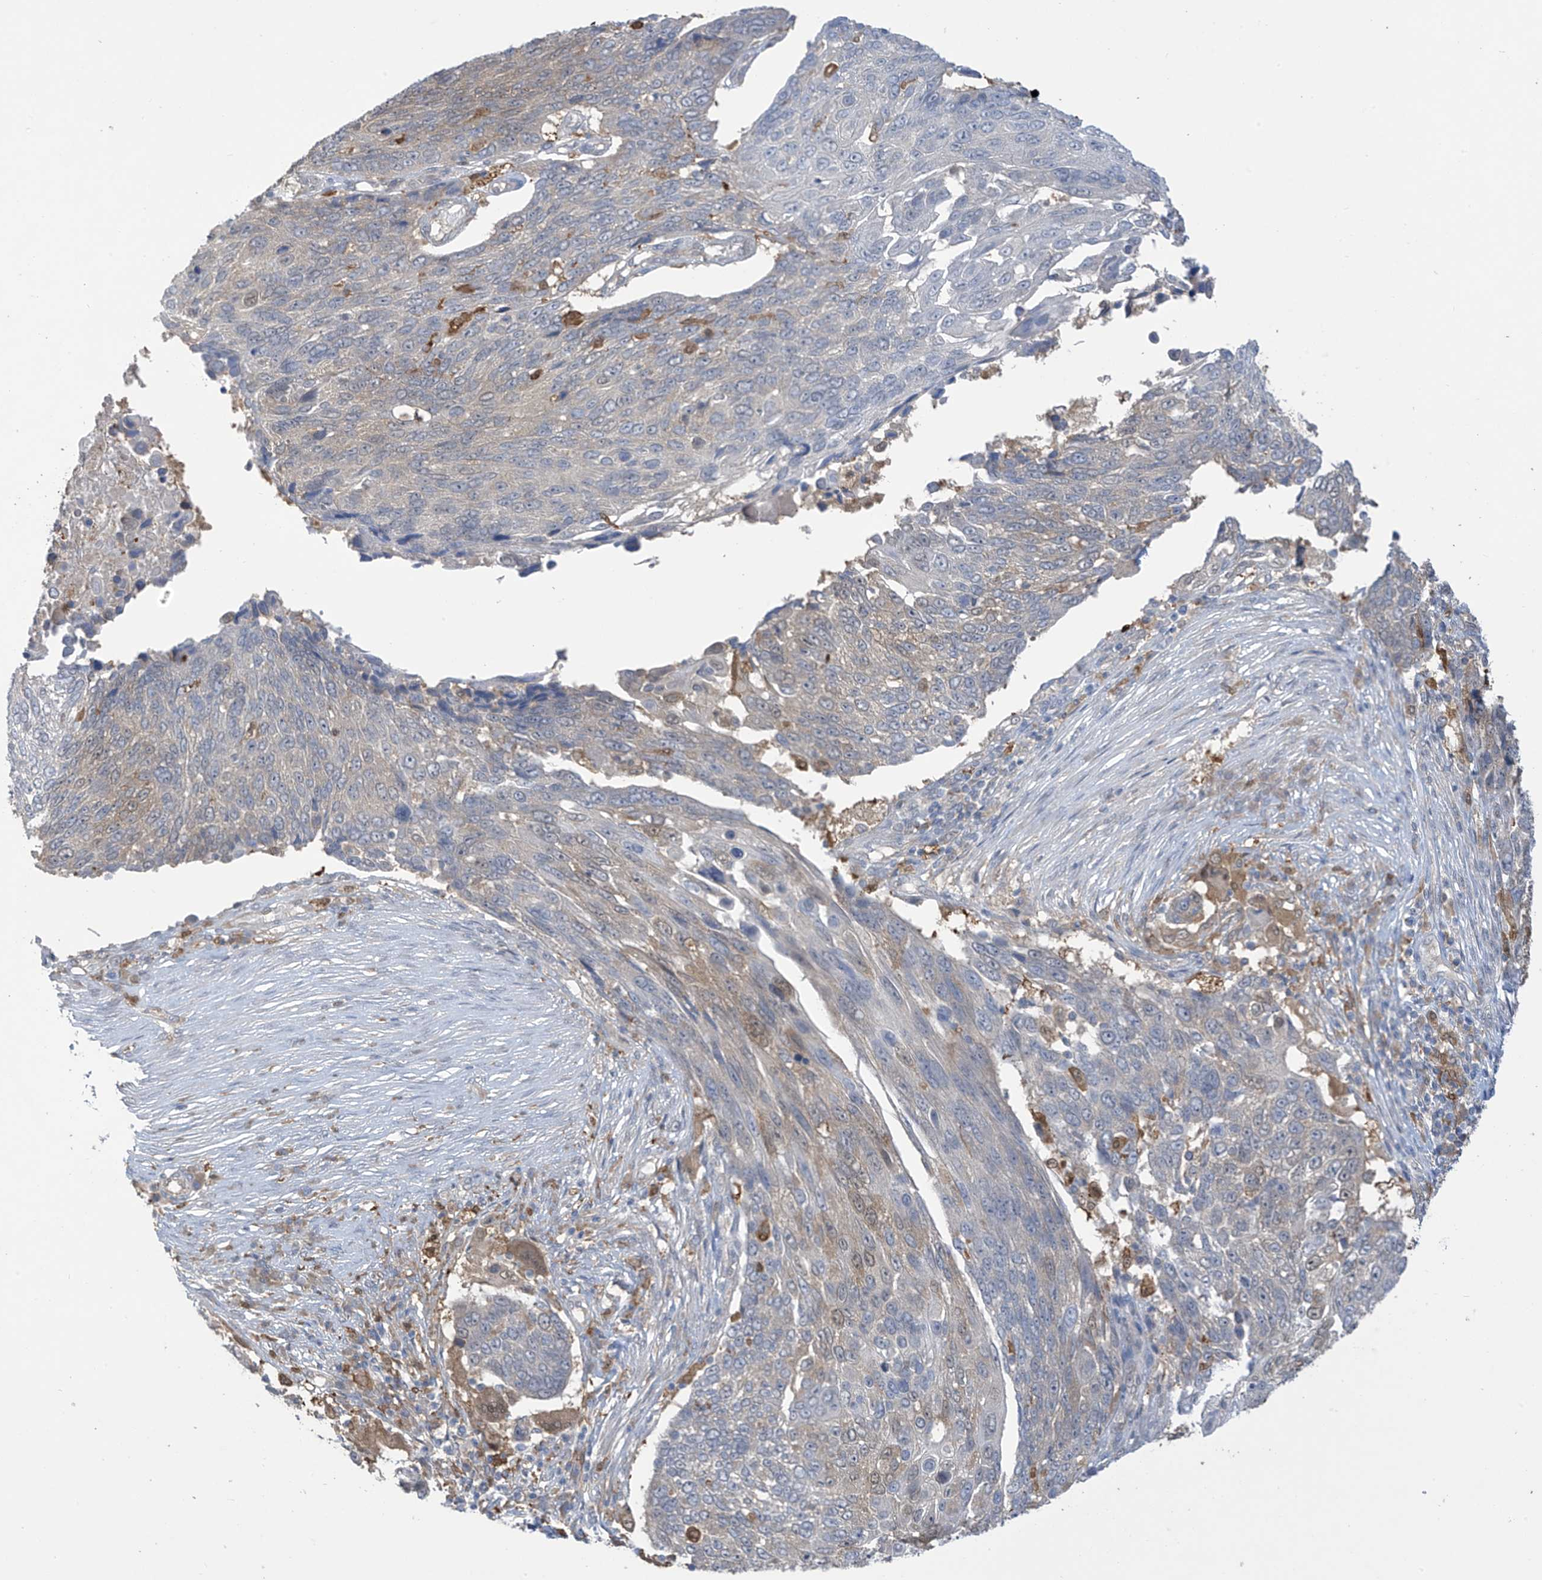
{"staining": {"intensity": "weak", "quantity": "<25%", "location": "cytoplasmic/membranous"}, "tissue": "lung cancer", "cell_type": "Tumor cells", "image_type": "cancer", "snomed": [{"axis": "morphology", "description": "Squamous cell carcinoma, NOS"}, {"axis": "topography", "description": "Lung"}], "caption": "An immunohistochemistry (IHC) micrograph of squamous cell carcinoma (lung) is shown. There is no staining in tumor cells of squamous cell carcinoma (lung). (Stains: DAB (3,3'-diaminobenzidine) IHC with hematoxylin counter stain, Microscopy: brightfield microscopy at high magnification).", "gene": "IDH1", "patient": {"sex": "male", "age": 66}}